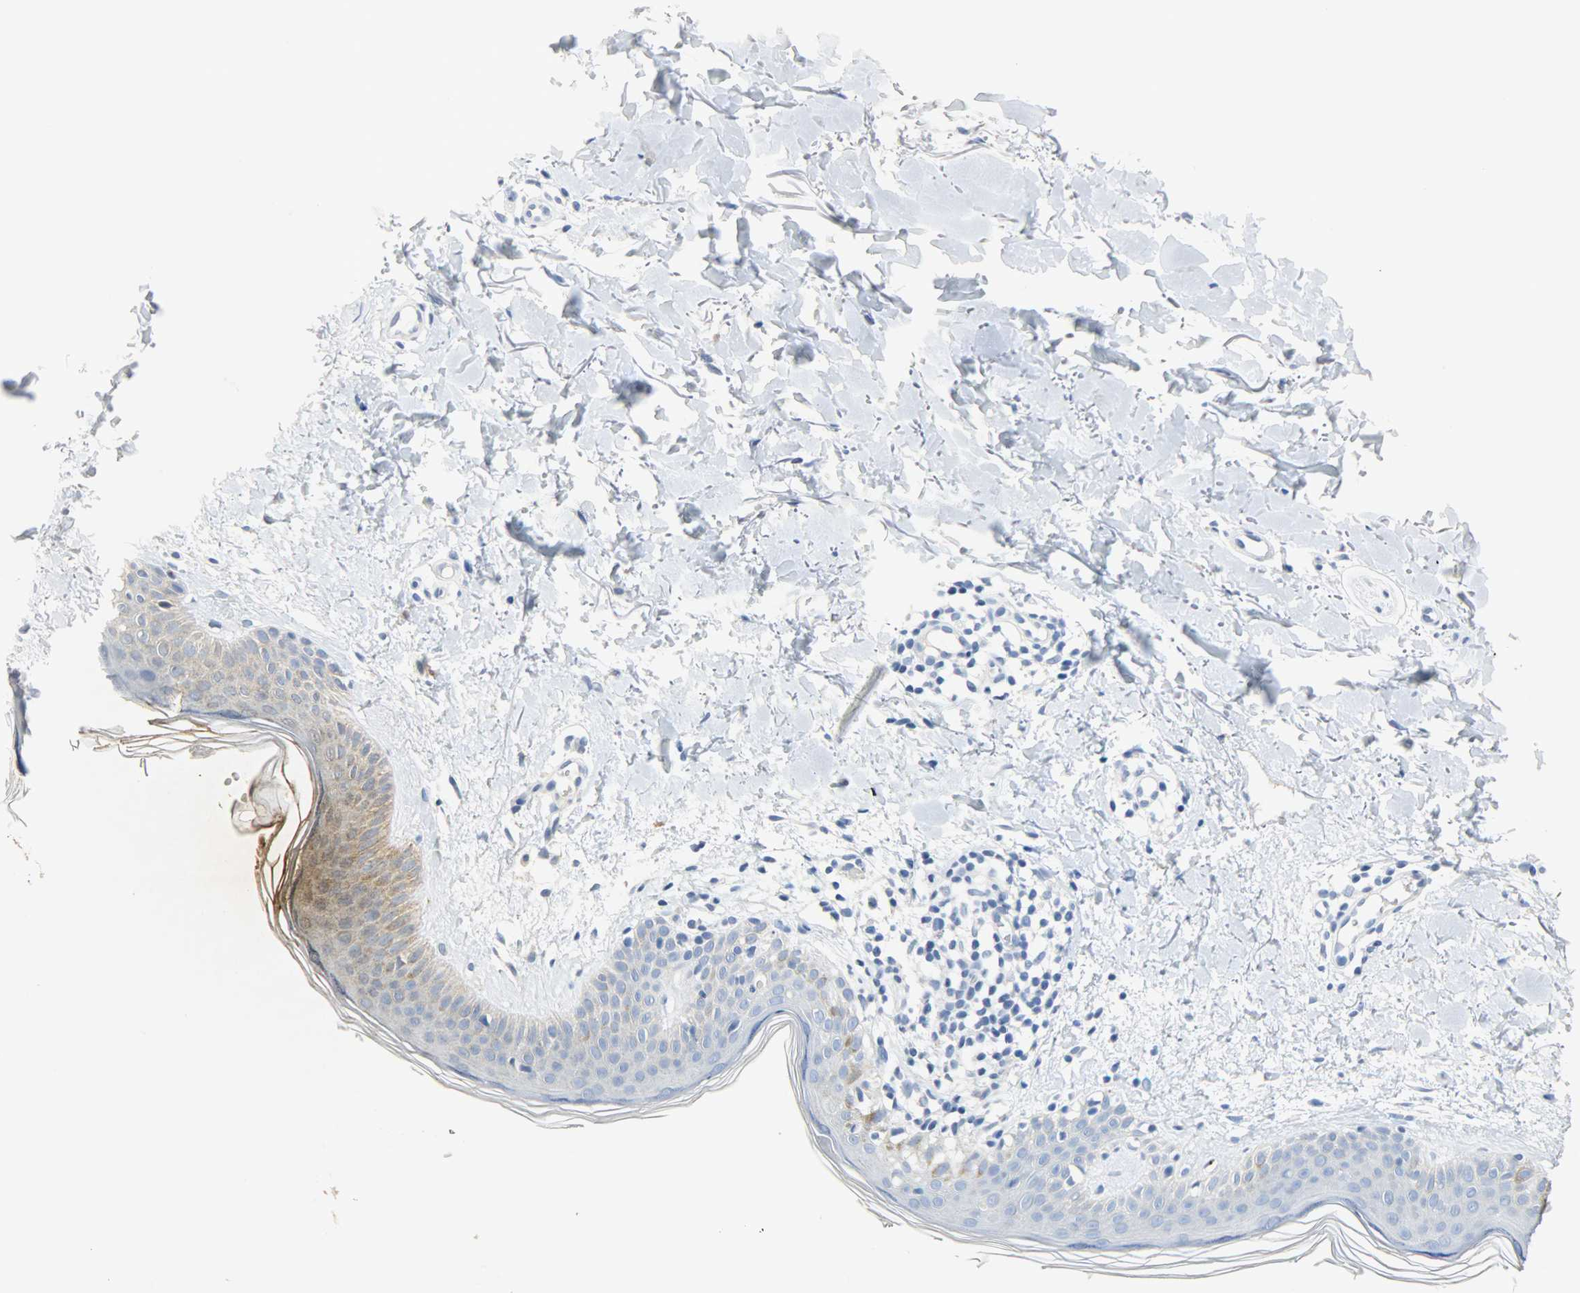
{"staining": {"intensity": "negative", "quantity": "none", "location": "none"}, "tissue": "skin", "cell_type": "Fibroblasts", "image_type": "normal", "snomed": [{"axis": "morphology", "description": "Normal tissue, NOS"}, {"axis": "topography", "description": "Skin"}], "caption": "DAB immunohistochemical staining of unremarkable human skin reveals no significant positivity in fibroblasts.", "gene": "CA3", "patient": {"sex": "female", "age": 56}}